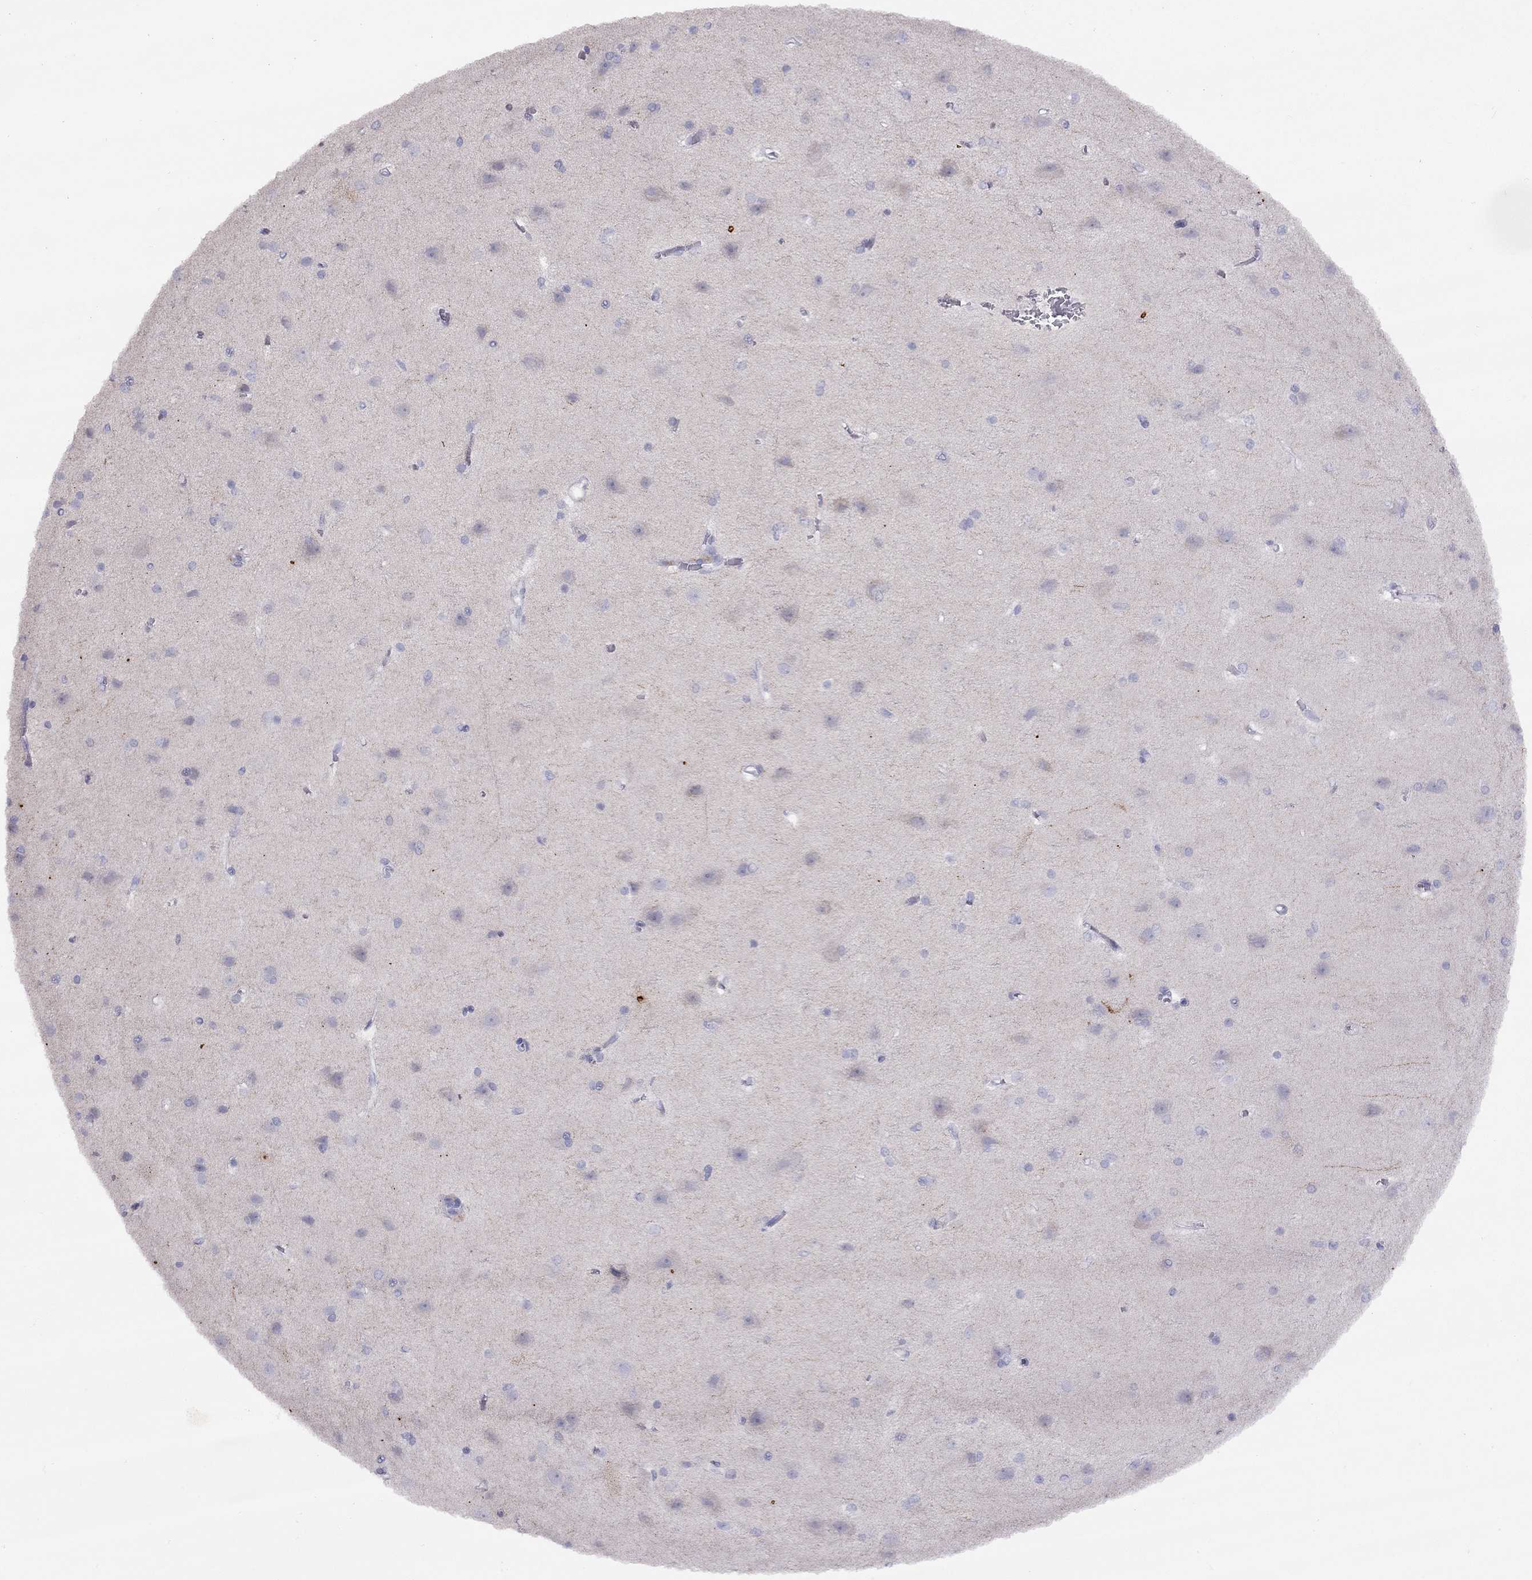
{"staining": {"intensity": "negative", "quantity": "none", "location": "none"}, "tissue": "cerebral cortex", "cell_type": "Endothelial cells", "image_type": "normal", "snomed": [{"axis": "morphology", "description": "Normal tissue, NOS"}, {"axis": "topography", "description": "Cerebral cortex"}], "caption": "Image shows no significant protein expression in endothelial cells of normal cerebral cortex.", "gene": "CPNE4", "patient": {"sex": "male", "age": 37}}